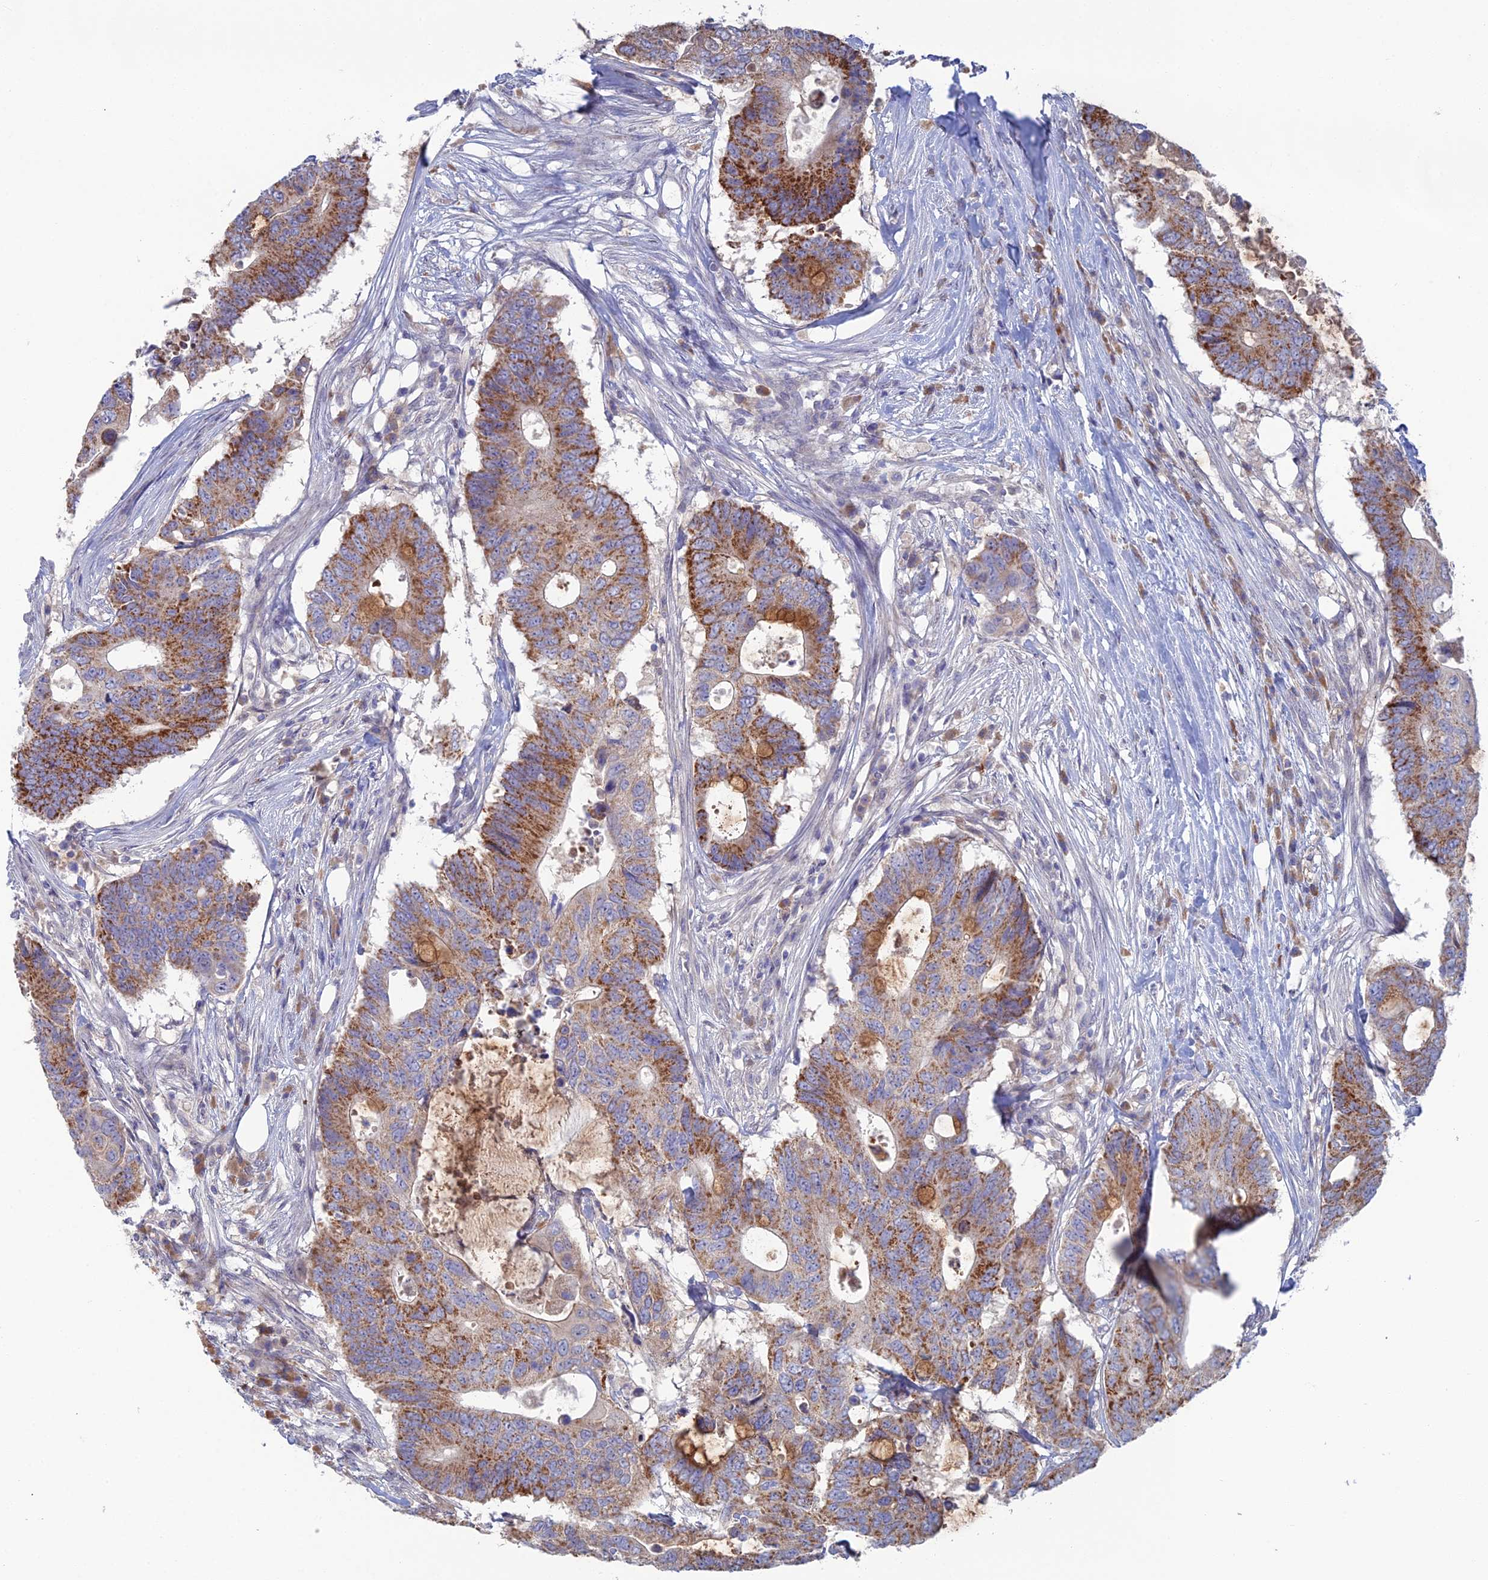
{"staining": {"intensity": "moderate", "quantity": ">75%", "location": "cytoplasmic/membranous"}, "tissue": "colorectal cancer", "cell_type": "Tumor cells", "image_type": "cancer", "snomed": [{"axis": "morphology", "description": "Adenocarcinoma, NOS"}, {"axis": "topography", "description": "Colon"}], "caption": "High-magnification brightfield microscopy of colorectal cancer stained with DAB (brown) and counterstained with hematoxylin (blue). tumor cells exhibit moderate cytoplasmic/membranous staining is present in about>75% of cells. The staining was performed using DAB, with brown indicating positive protein expression. Nuclei are stained blue with hematoxylin.", "gene": "ARL16", "patient": {"sex": "male", "age": 71}}